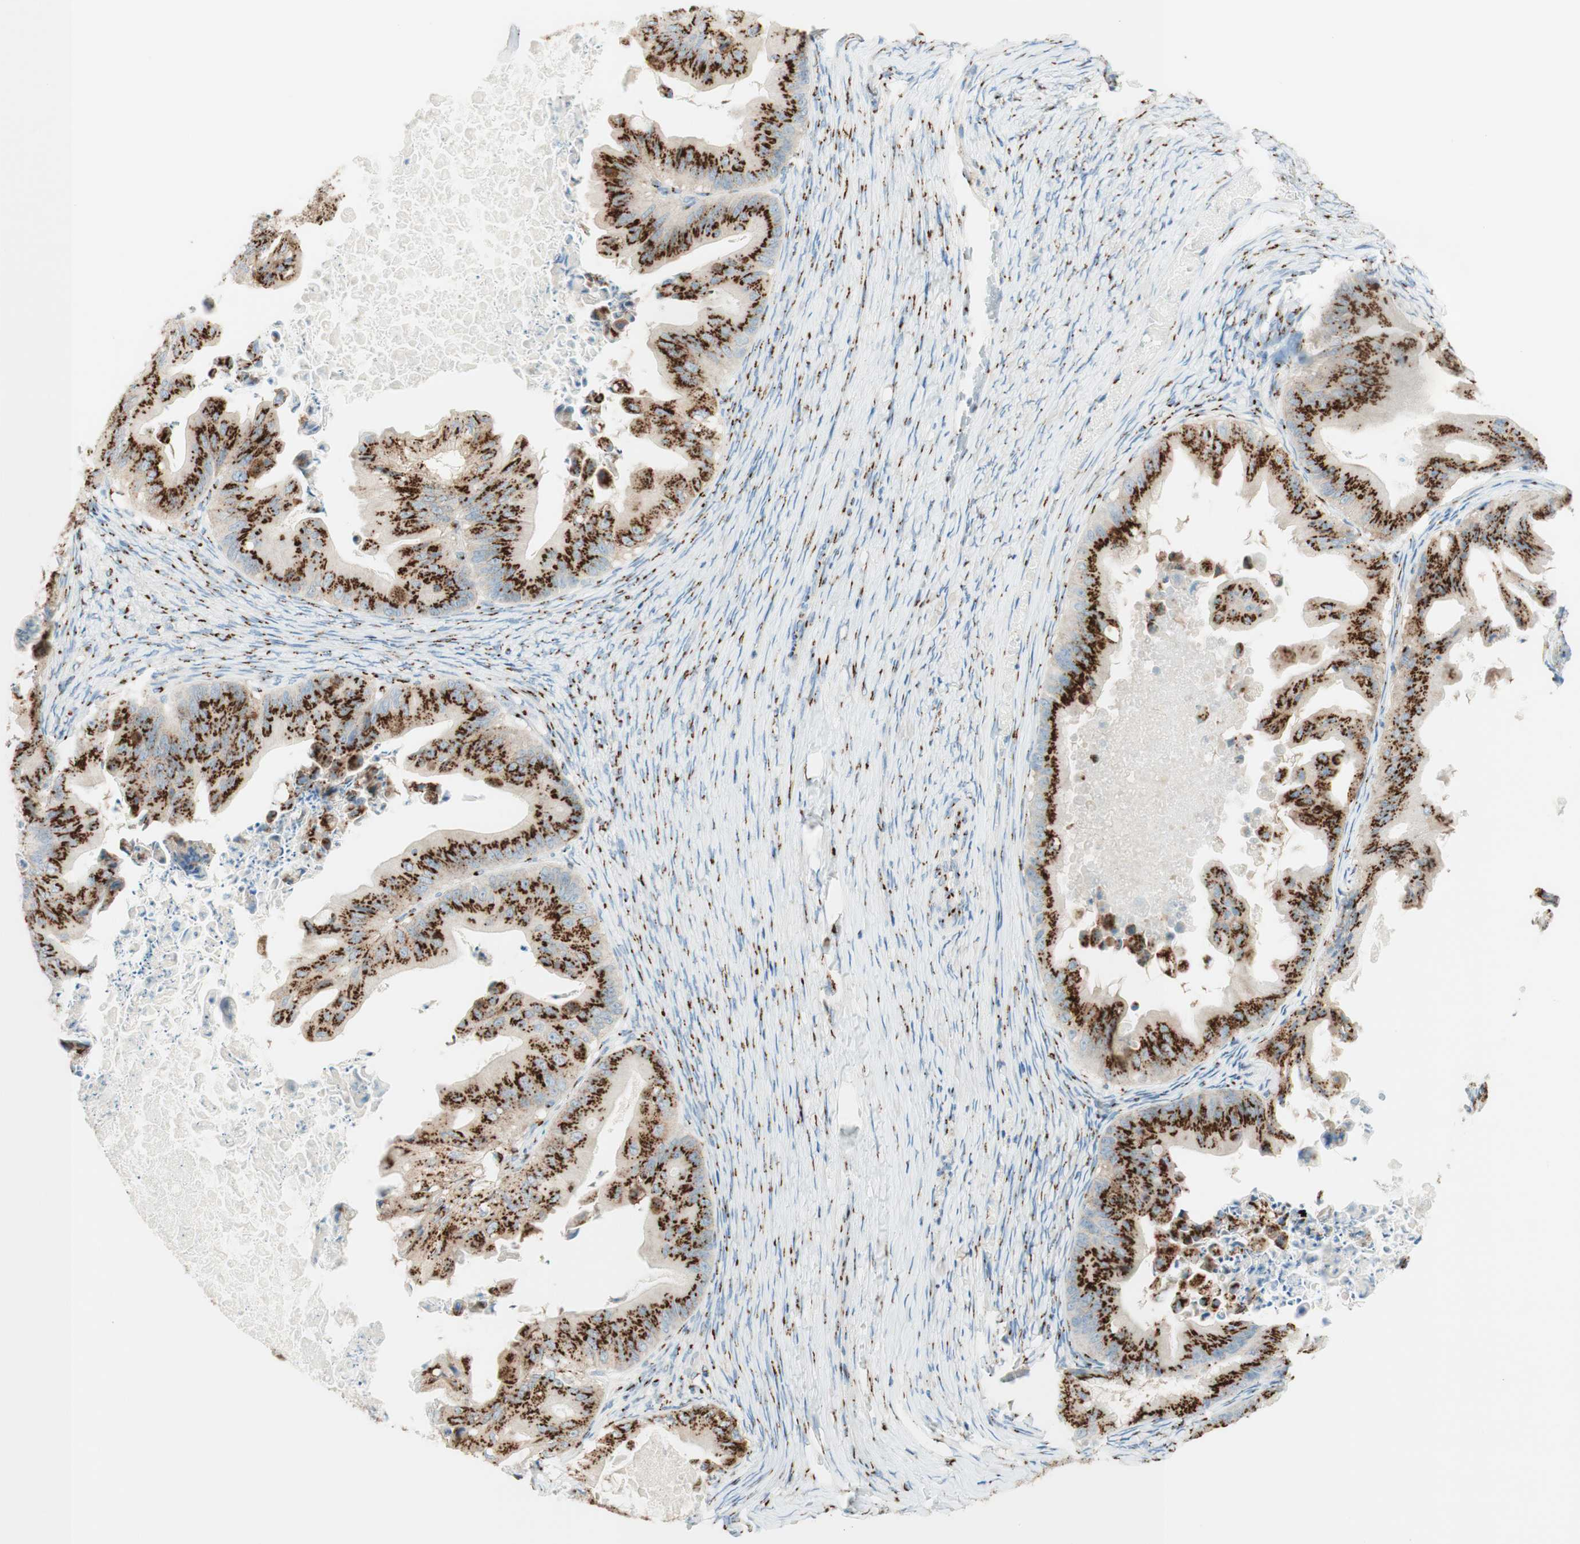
{"staining": {"intensity": "strong", "quantity": ">75%", "location": "cytoplasmic/membranous"}, "tissue": "ovarian cancer", "cell_type": "Tumor cells", "image_type": "cancer", "snomed": [{"axis": "morphology", "description": "Cystadenocarcinoma, mucinous, NOS"}, {"axis": "topography", "description": "Ovary"}], "caption": "Ovarian cancer (mucinous cystadenocarcinoma) stained with immunohistochemistry displays strong cytoplasmic/membranous staining in about >75% of tumor cells.", "gene": "GOLGB1", "patient": {"sex": "female", "age": 37}}